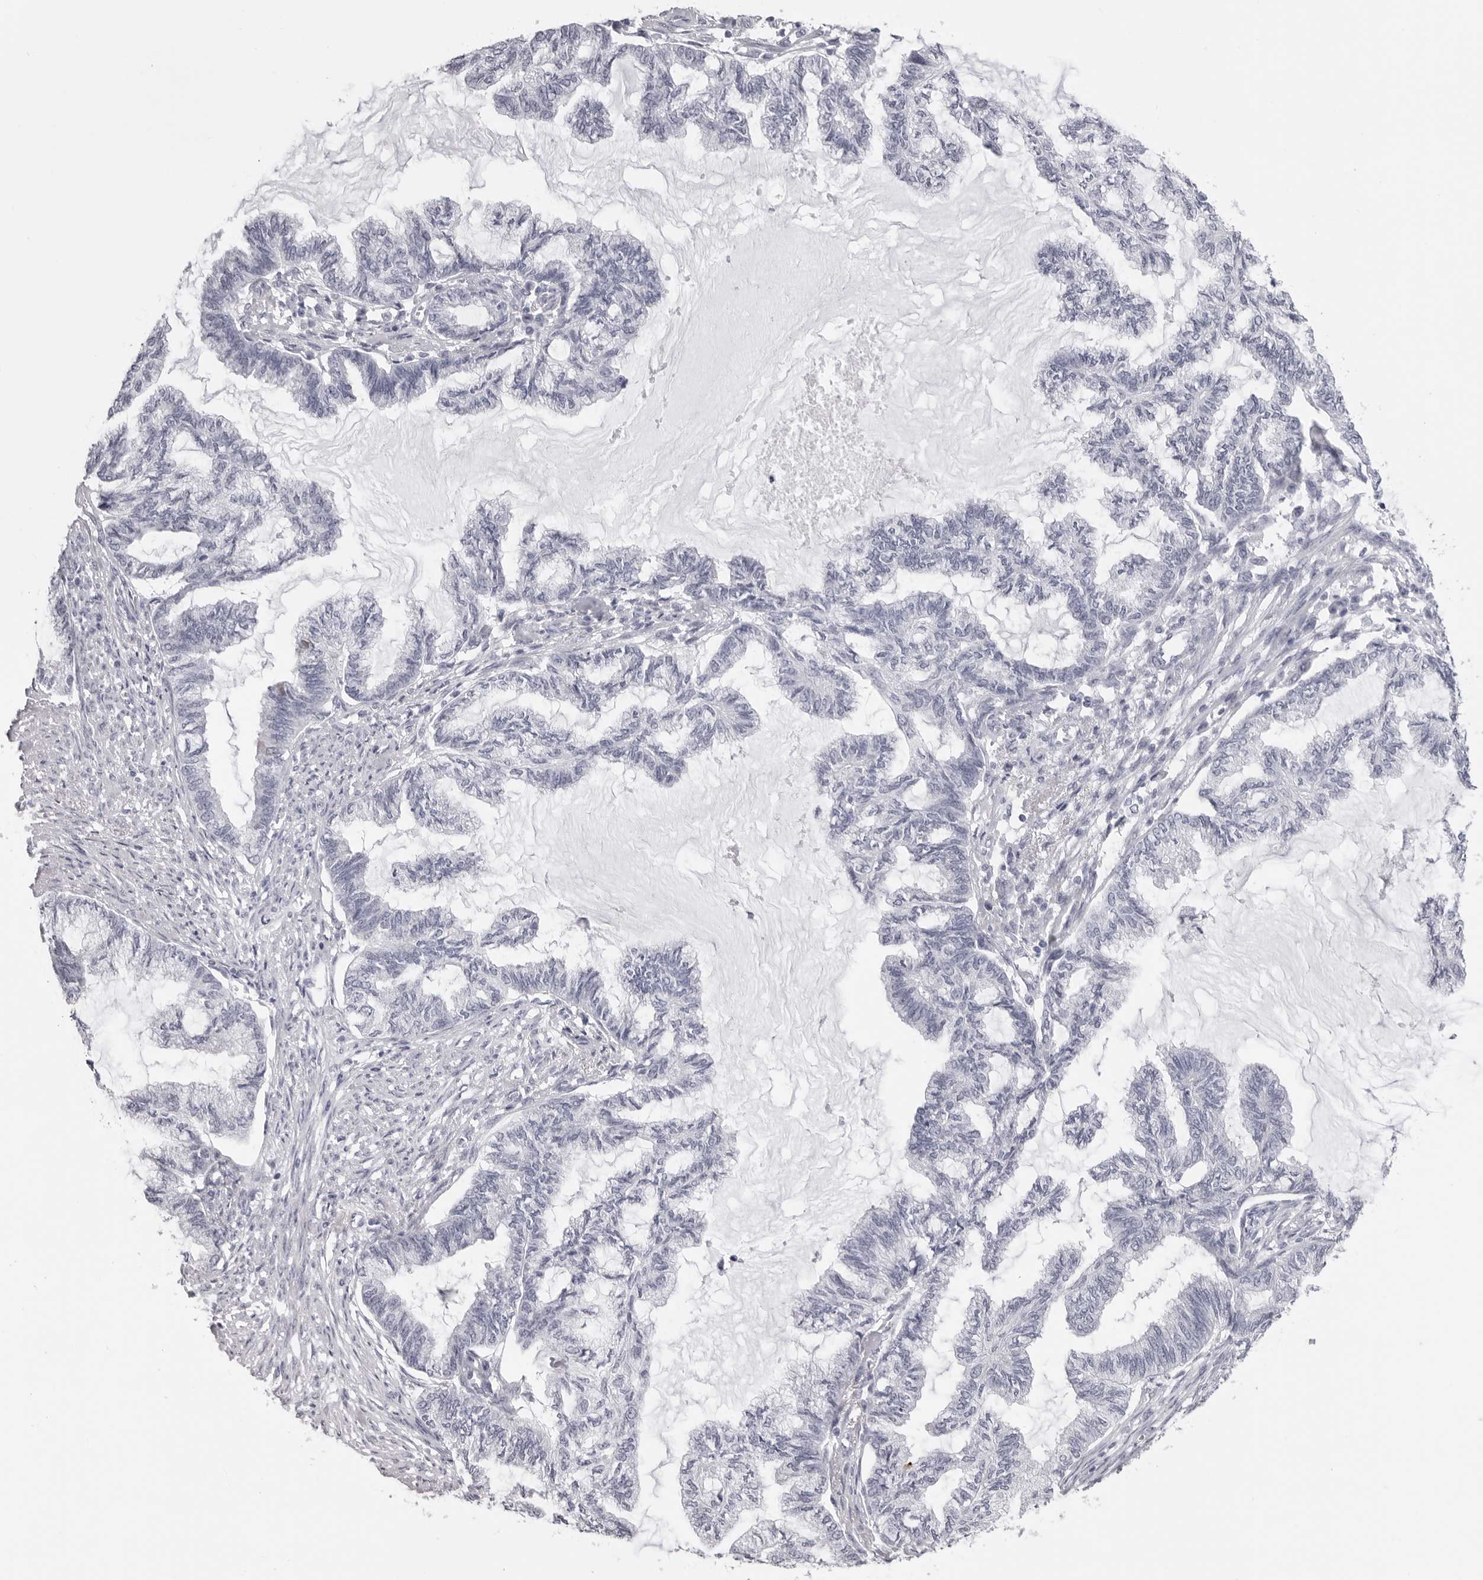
{"staining": {"intensity": "negative", "quantity": "none", "location": "none"}, "tissue": "endometrial cancer", "cell_type": "Tumor cells", "image_type": "cancer", "snomed": [{"axis": "morphology", "description": "Adenocarcinoma, NOS"}, {"axis": "topography", "description": "Endometrium"}], "caption": "There is no significant positivity in tumor cells of adenocarcinoma (endometrial). (Brightfield microscopy of DAB (3,3'-diaminobenzidine) IHC at high magnification).", "gene": "DNALI1", "patient": {"sex": "female", "age": 86}}